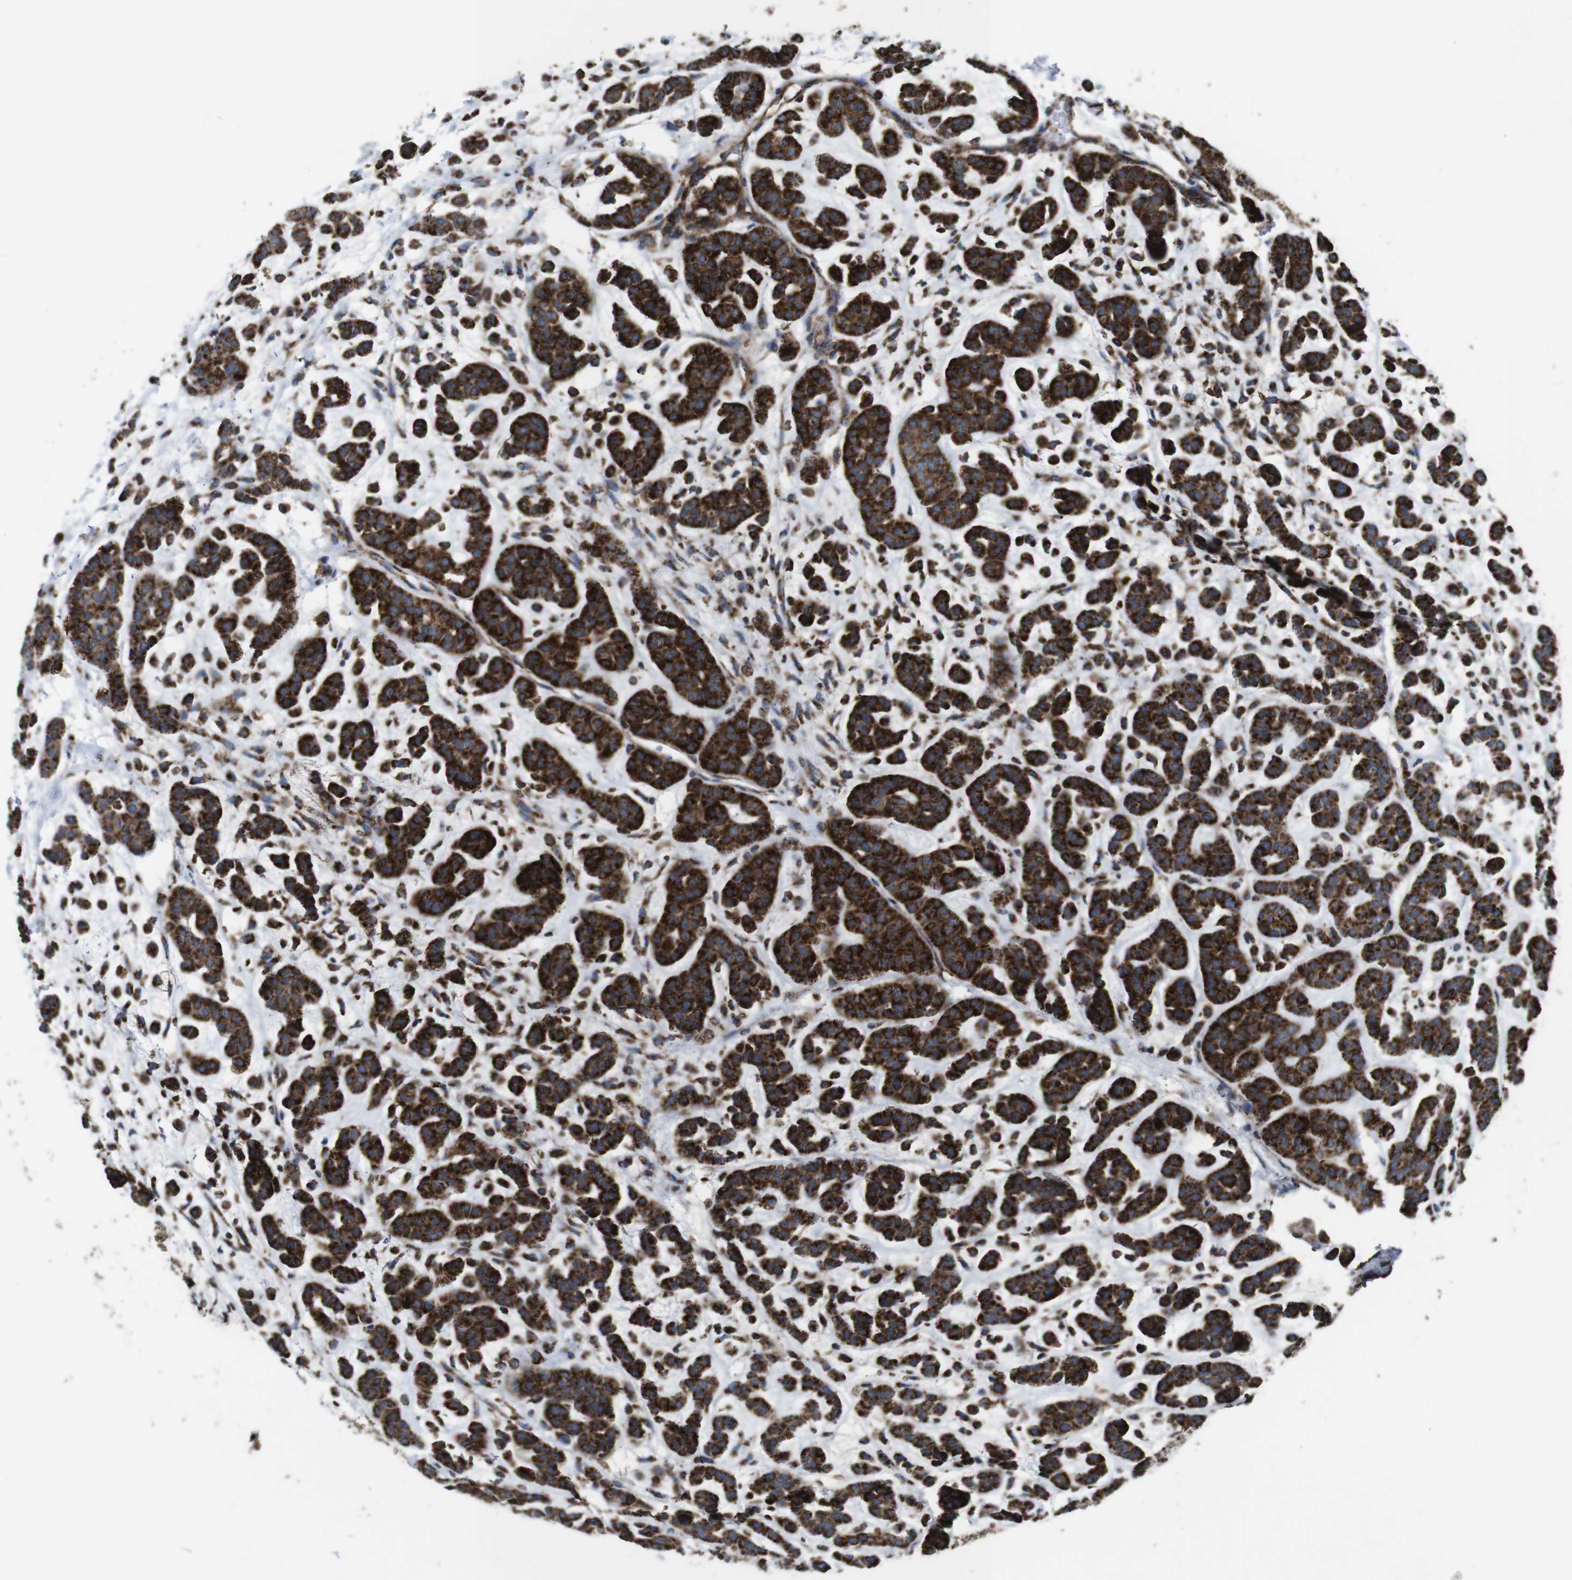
{"staining": {"intensity": "strong", "quantity": ">75%", "location": "cytoplasmic/membranous"}, "tissue": "head and neck cancer", "cell_type": "Tumor cells", "image_type": "cancer", "snomed": [{"axis": "morphology", "description": "Adenocarcinoma, NOS"}, {"axis": "morphology", "description": "Adenoma, NOS"}, {"axis": "topography", "description": "Head-Neck"}], "caption": "Protein expression by IHC demonstrates strong cytoplasmic/membranous staining in approximately >75% of tumor cells in head and neck cancer.", "gene": "HK1", "patient": {"sex": "female", "age": 55}}